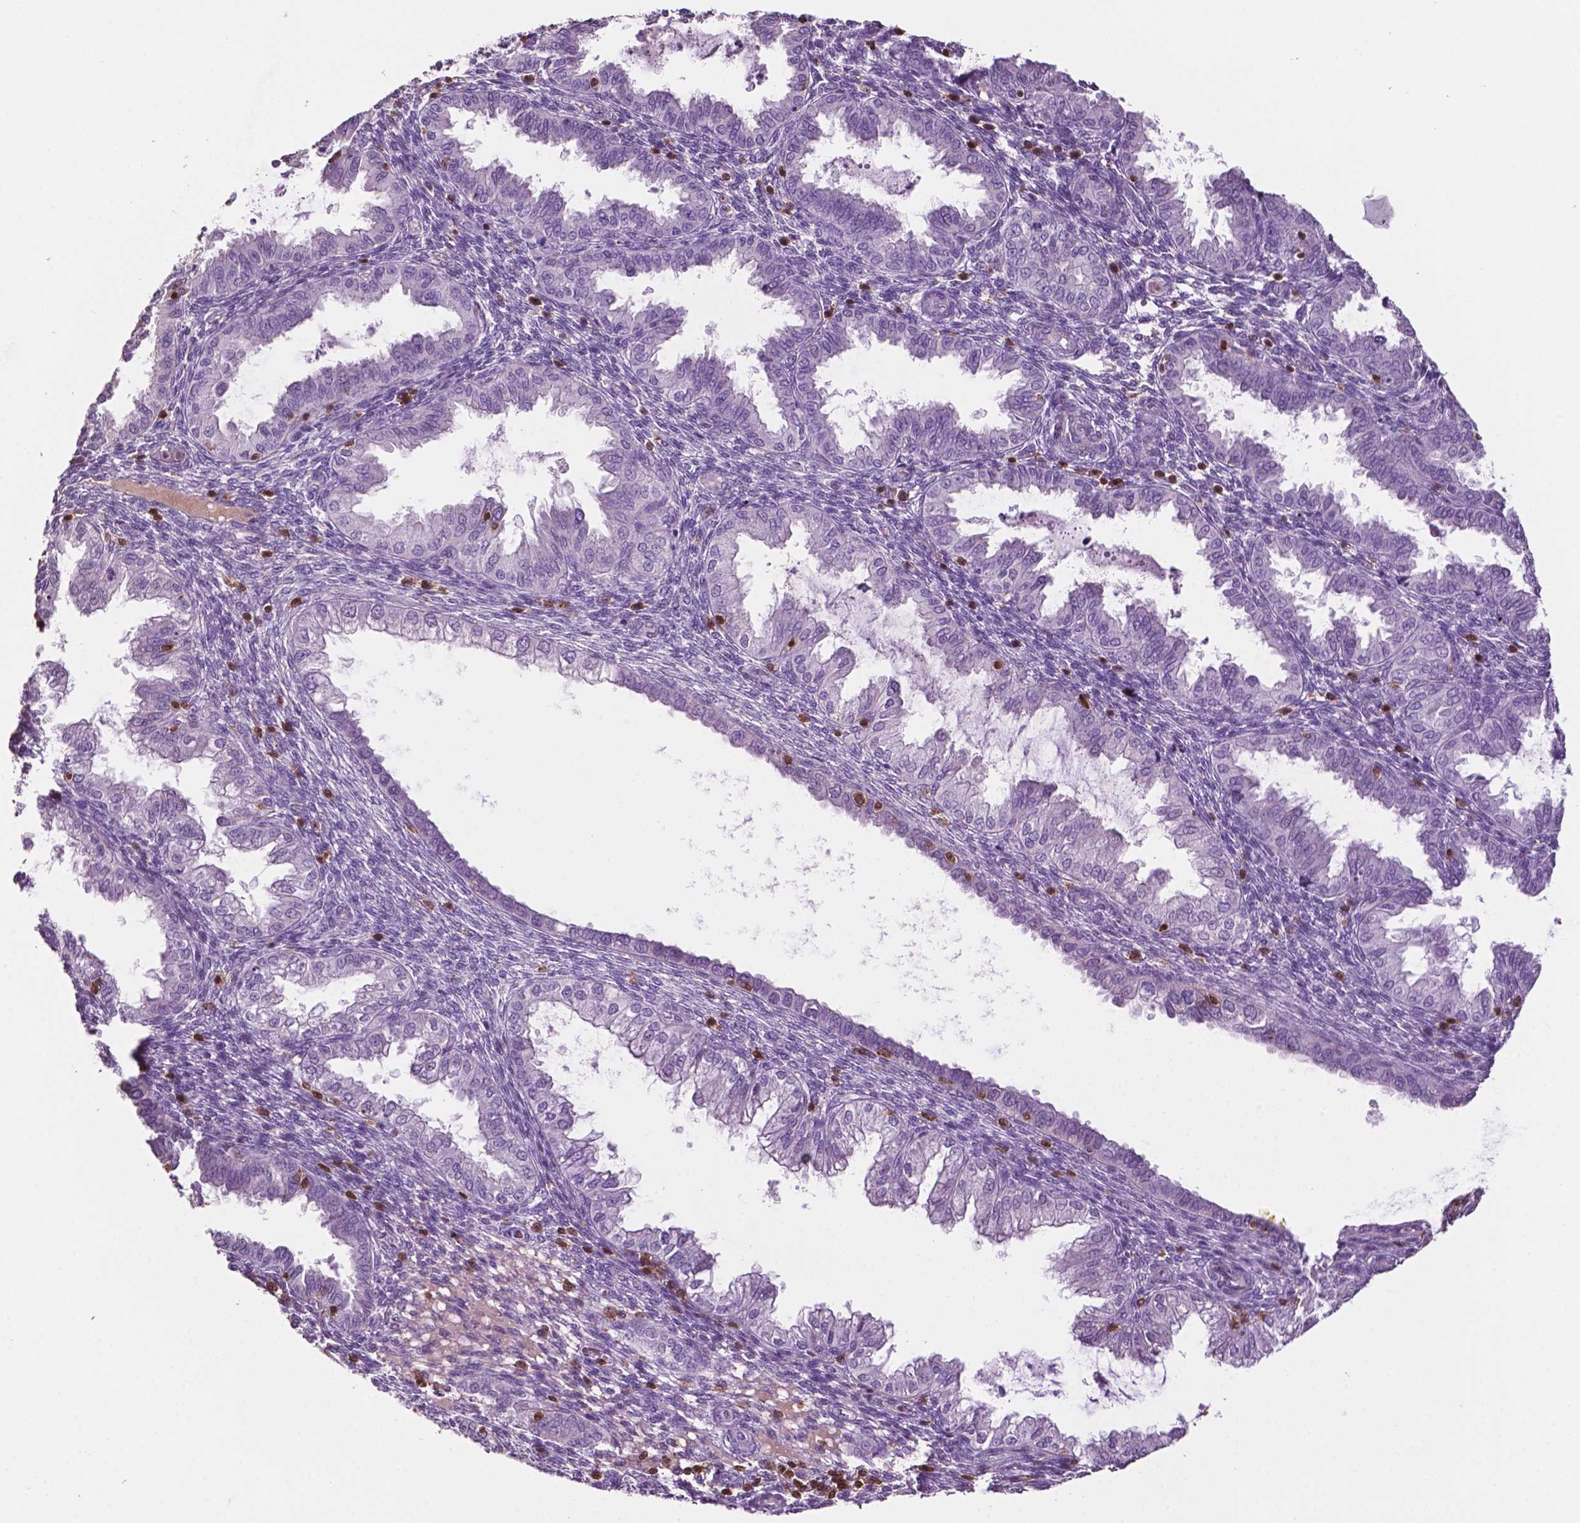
{"staining": {"intensity": "negative", "quantity": "none", "location": "none"}, "tissue": "endometrium", "cell_type": "Cells in endometrial stroma", "image_type": "normal", "snomed": [{"axis": "morphology", "description": "Normal tissue, NOS"}, {"axis": "topography", "description": "Endometrium"}], "caption": "A high-resolution photomicrograph shows IHC staining of normal endometrium, which reveals no significant positivity in cells in endometrial stroma.", "gene": "TBC1D10C", "patient": {"sex": "female", "age": 33}}